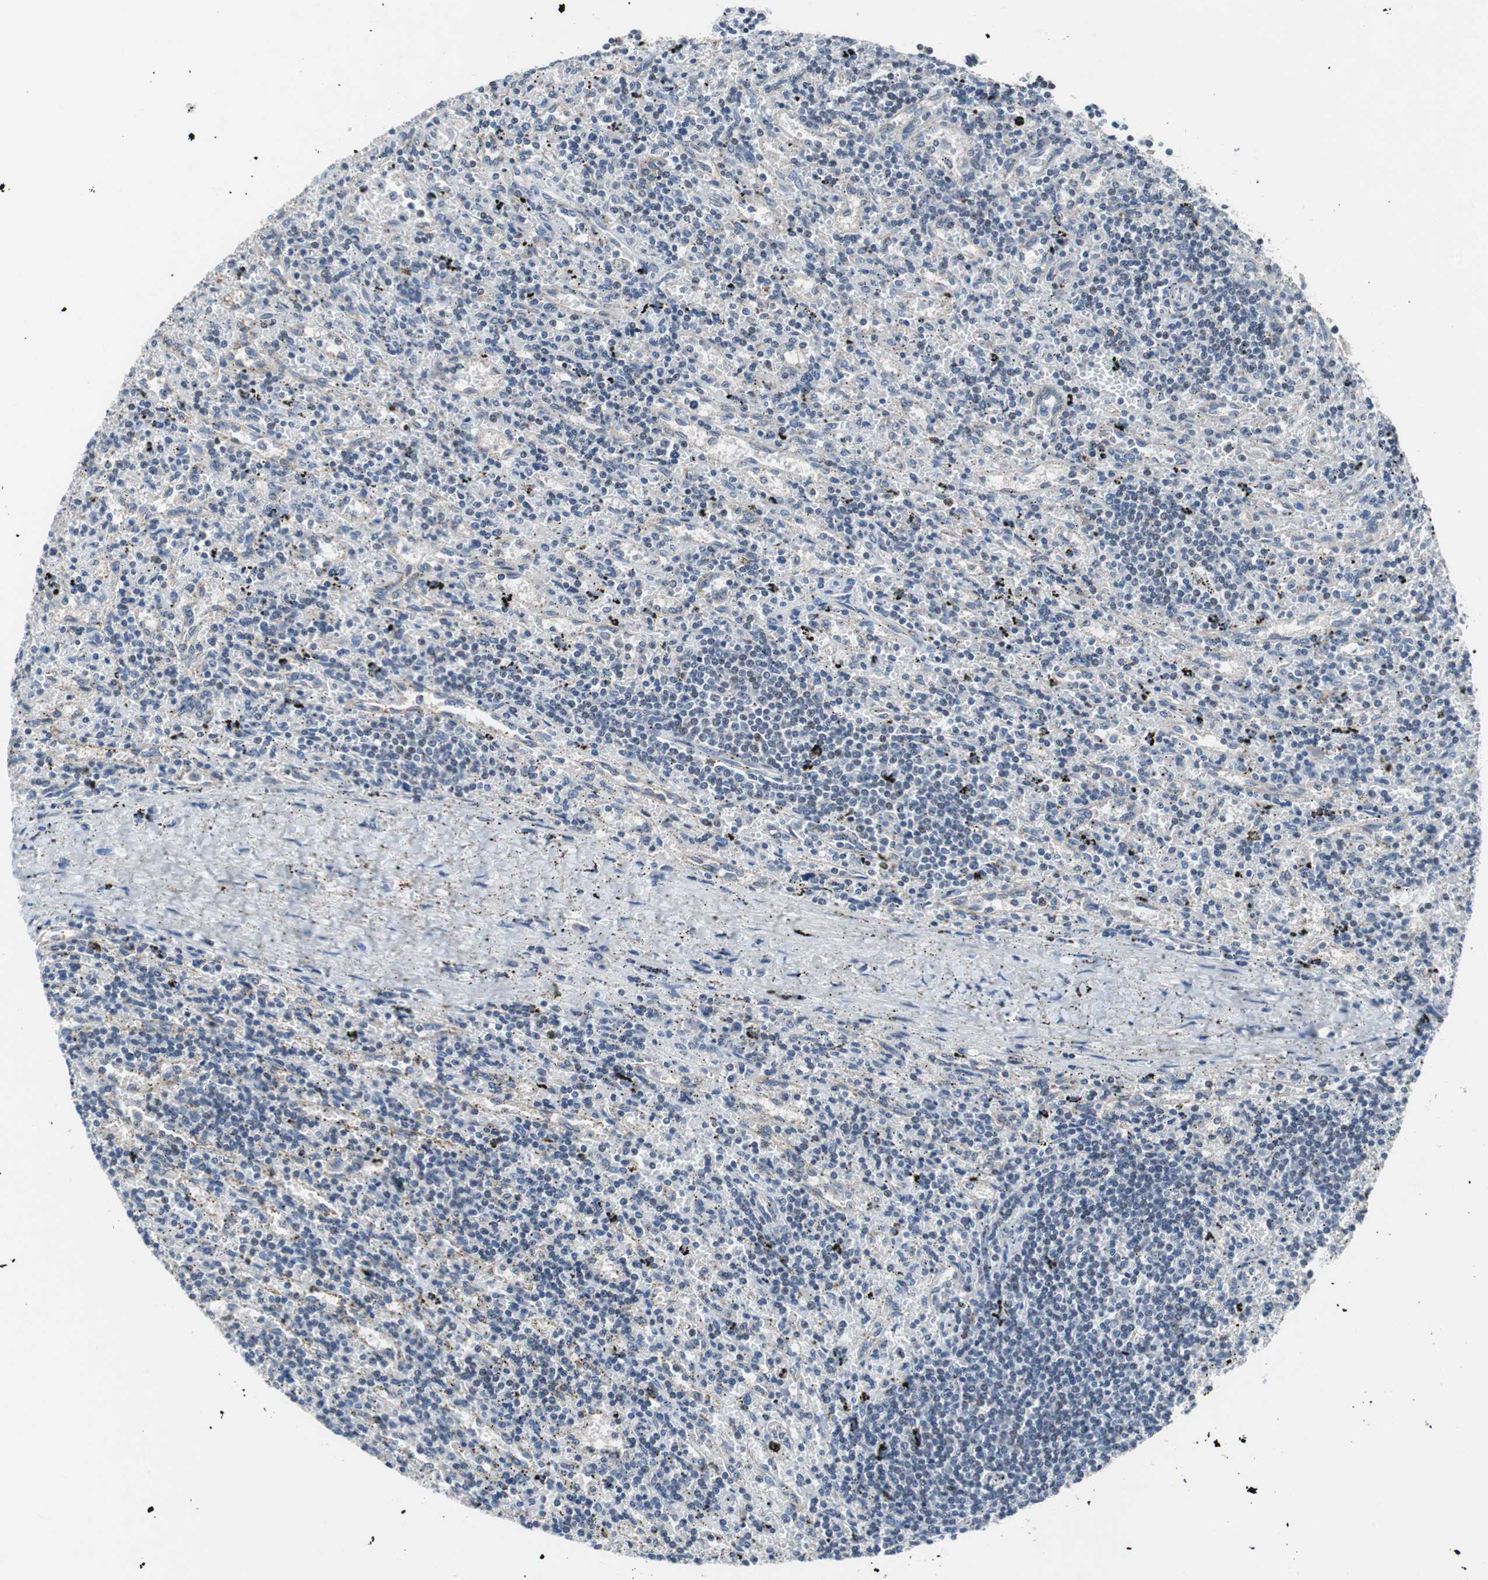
{"staining": {"intensity": "weak", "quantity": "<25%", "location": "nuclear"}, "tissue": "lymphoma", "cell_type": "Tumor cells", "image_type": "cancer", "snomed": [{"axis": "morphology", "description": "Malignant lymphoma, non-Hodgkin's type, Low grade"}, {"axis": "topography", "description": "Spleen"}], "caption": "Protein analysis of low-grade malignant lymphoma, non-Hodgkin's type shows no significant staining in tumor cells.", "gene": "TP63", "patient": {"sex": "male", "age": 76}}